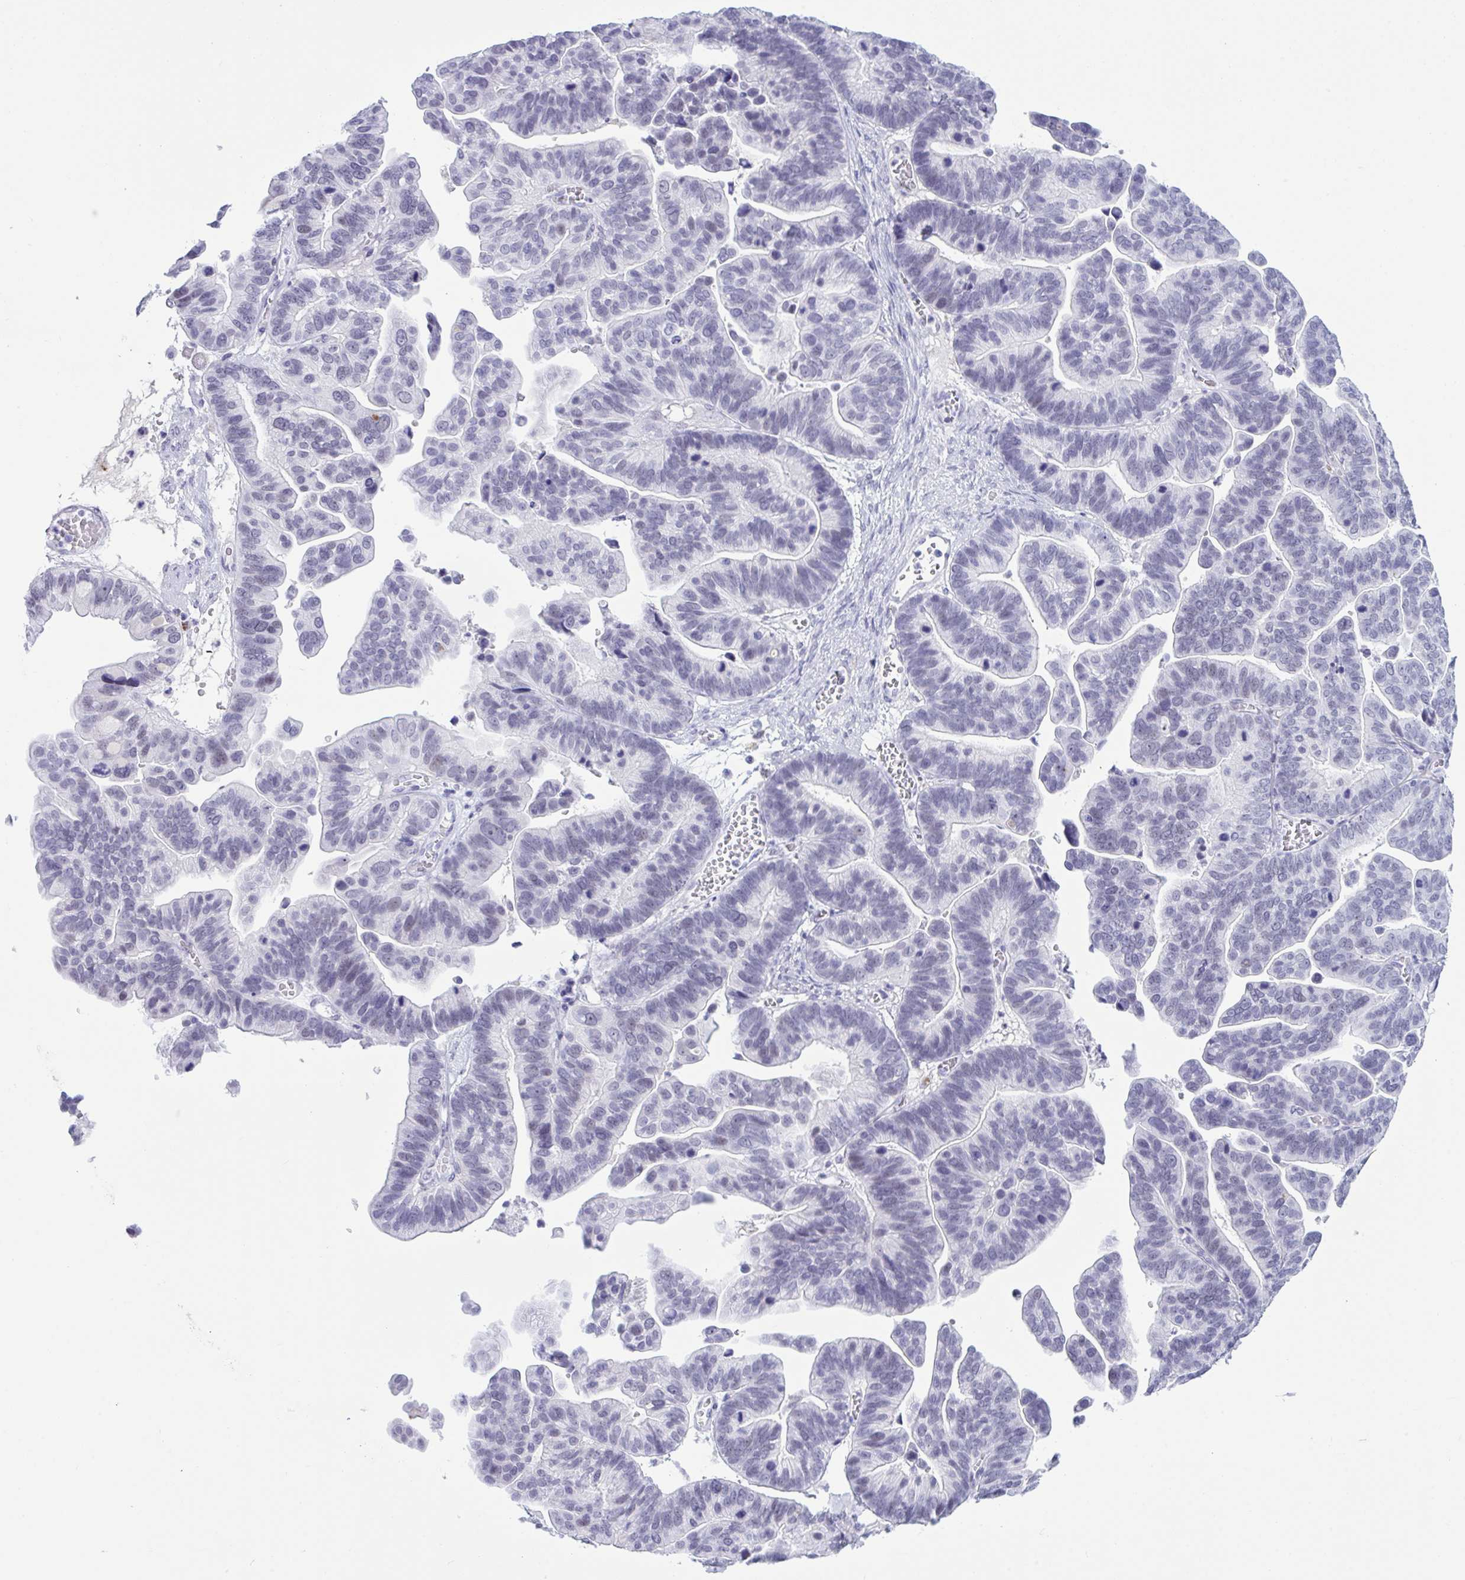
{"staining": {"intensity": "negative", "quantity": "none", "location": "none"}, "tissue": "ovarian cancer", "cell_type": "Tumor cells", "image_type": "cancer", "snomed": [{"axis": "morphology", "description": "Cystadenocarcinoma, serous, NOS"}, {"axis": "topography", "description": "Ovary"}], "caption": "Immunohistochemical staining of ovarian serous cystadenocarcinoma demonstrates no significant staining in tumor cells.", "gene": "ELN", "patient": {"sex": "female", "age": 56}}